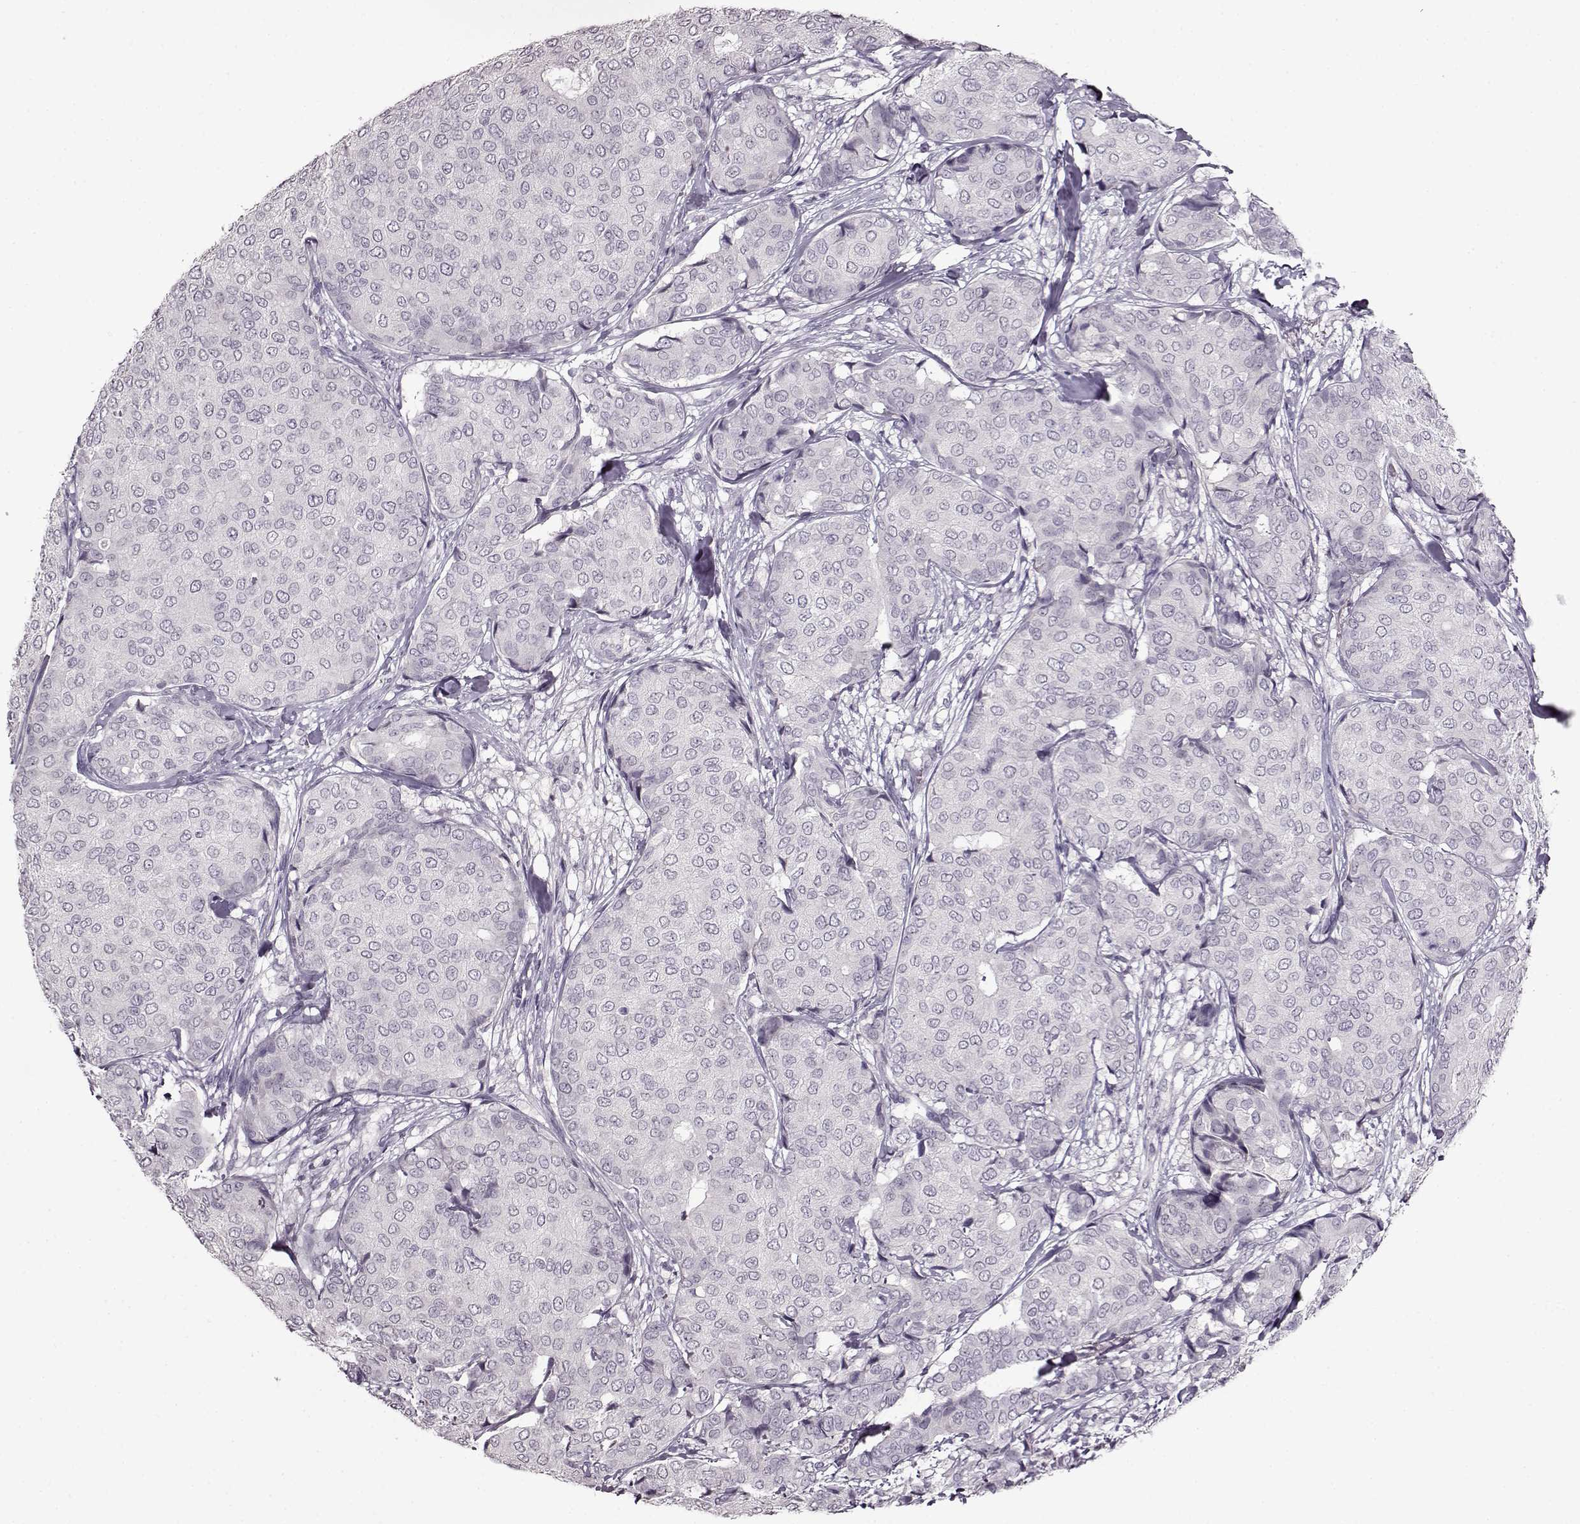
{"staining": {"intensity": "negative", "quantity": "none", "location": "none"}, "tissue": "breast cancer", "cell_type": "Tumor cells", "image_type": "cancer", "snomed": [{"axis": "morphology", "description": "Duct carcinoma"}, {"axis": "topography", "description": "Breast"}], "caption": "There is no significant expression in tumor cells of breast cancer.", "gene": "FSHB", "patient": {"sex": "female", "age": 75}}